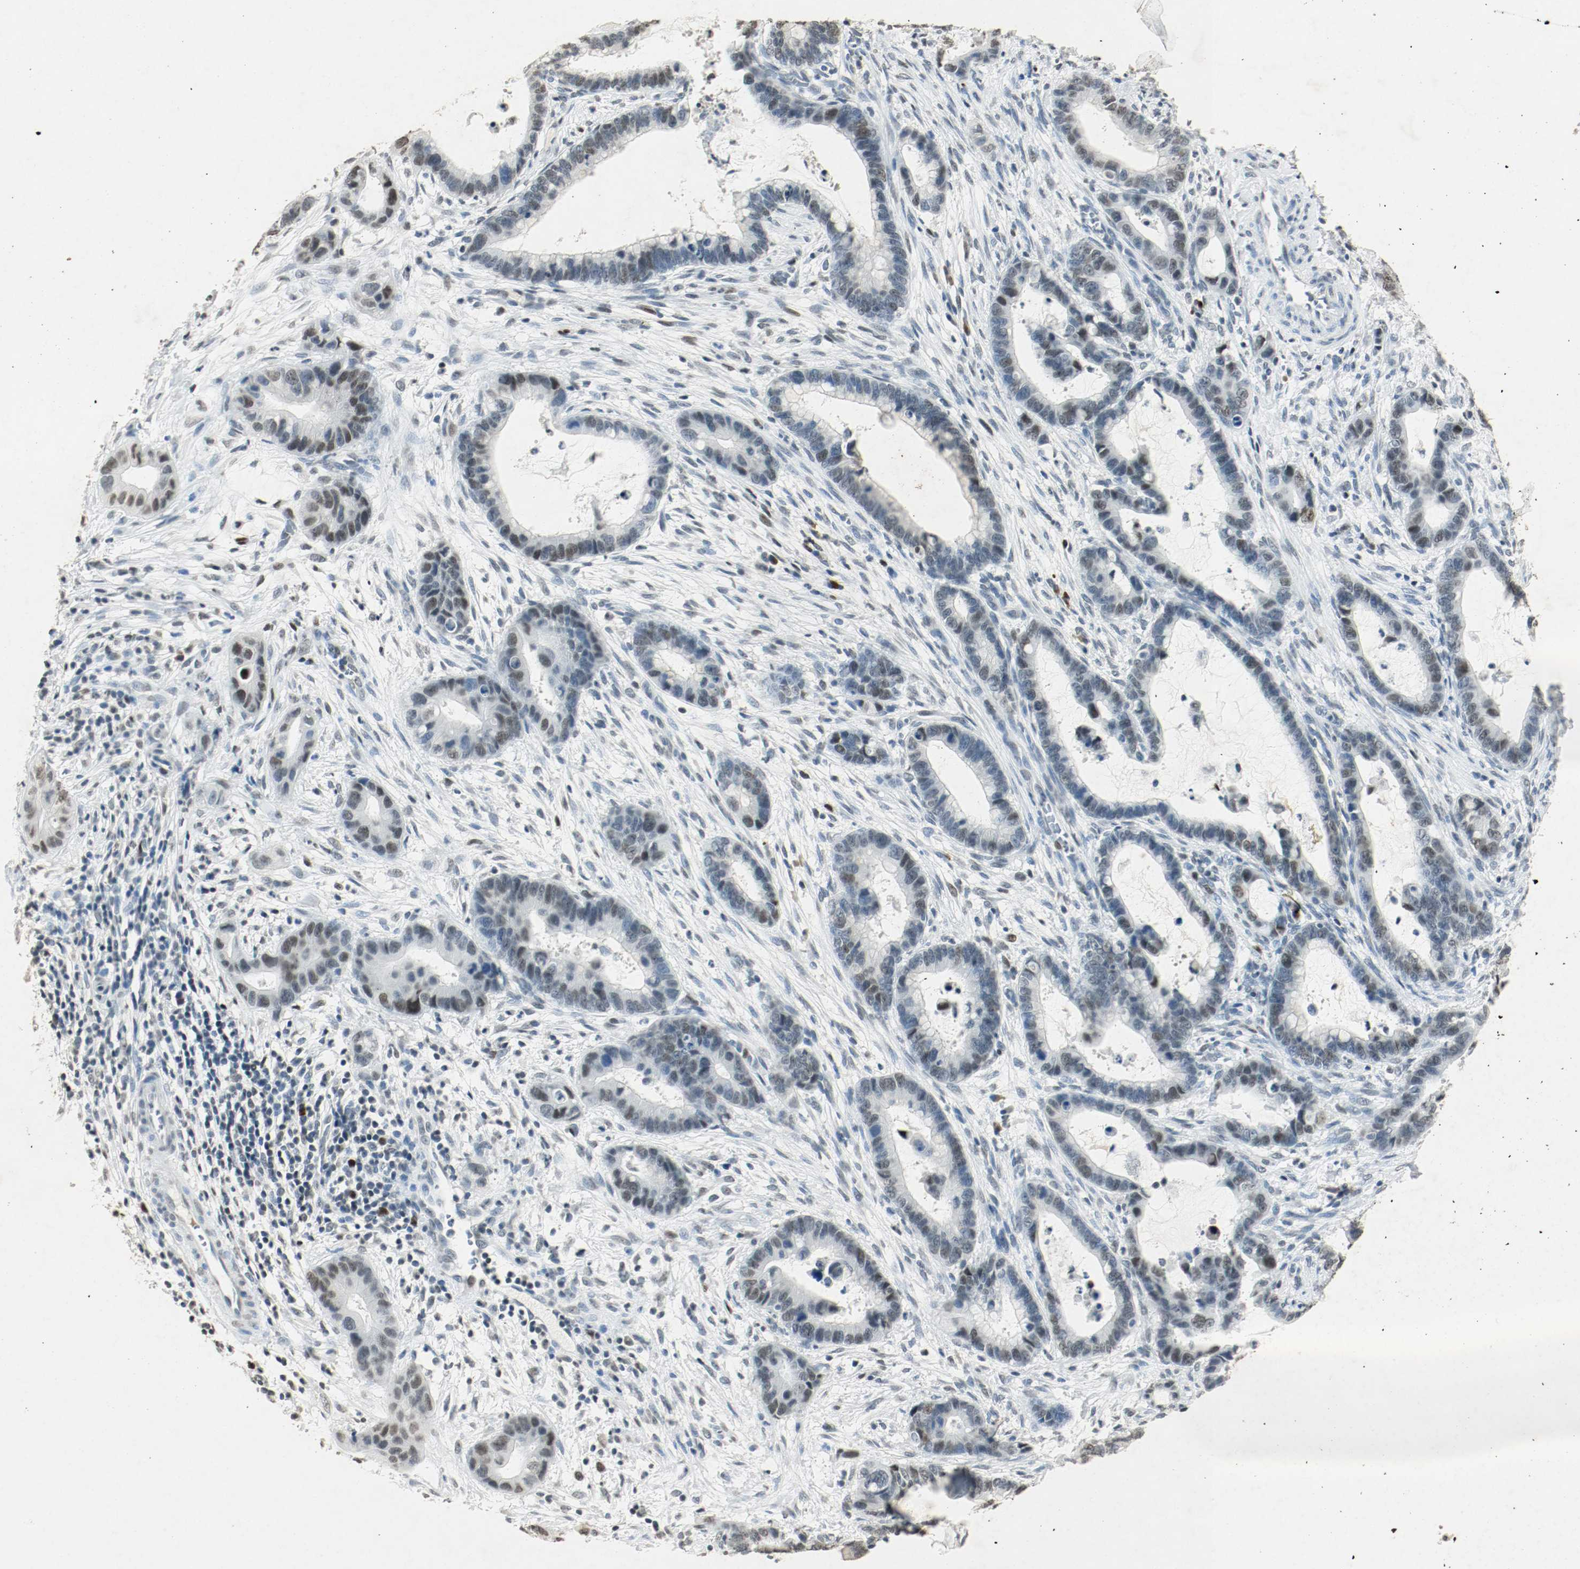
{"staining": {"intensity": "moderate", "quantity": ">75%", "location": "nuclear"}, "tissue": "cervical cancer", "cell_type": "Tumor cells", "image_type": "cancer", "snomed": [{"axis": "morphology", "description": "Adenocarcinoma, NOS"}, {"axis": "topography", "description": "Cervix"}], "caption": "Cervical adenocarcinoma tissue reveals moderate nuclear staining in about >75% of tumor cells, visualized by immunohistochemistry. (brown staining indicates protein expression, while blue staining denotes nuclei).", "gene": "DNMT1", "patient": {"sex": "female", "age": 44}}